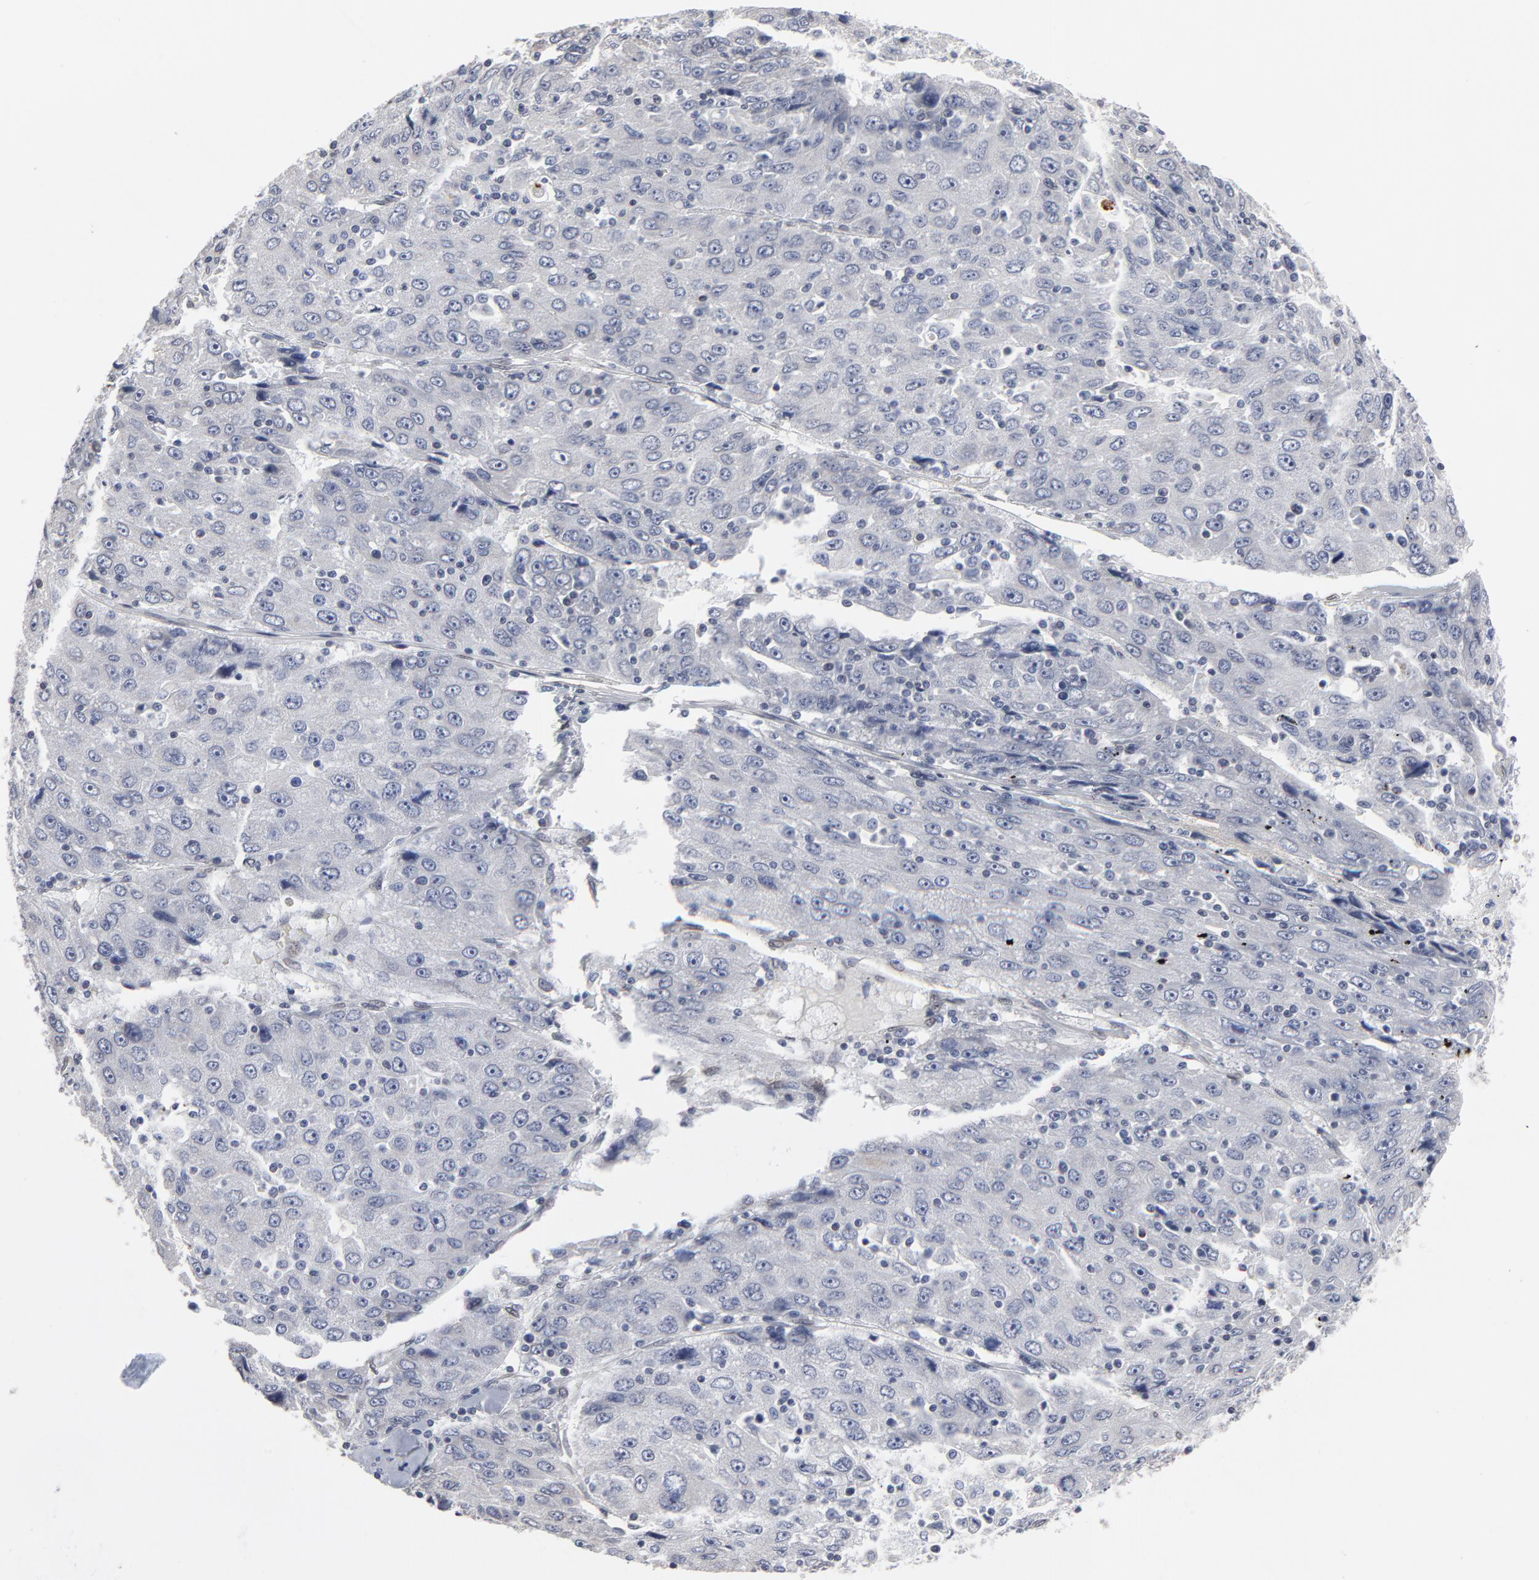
{"staining": {"intensity": "negative", "quantity": "none", "location": "none"}, "tissue": "liver cancer", "cell_type": "Tumor cells", "image_type": "cancer", "snomed": [{"axis": "morphology", "description": "Carcinoma, Hepatocellular, NOS"}, {"axis": "topography", "description": "Liver"}], "caption": "Hepatocellular carcinoma (liver) was stained to show a protein in brown. There is no significant expression in tumor cells.", "gene": "SYNE2", "patient": {"sex": "male", "age": 49}}